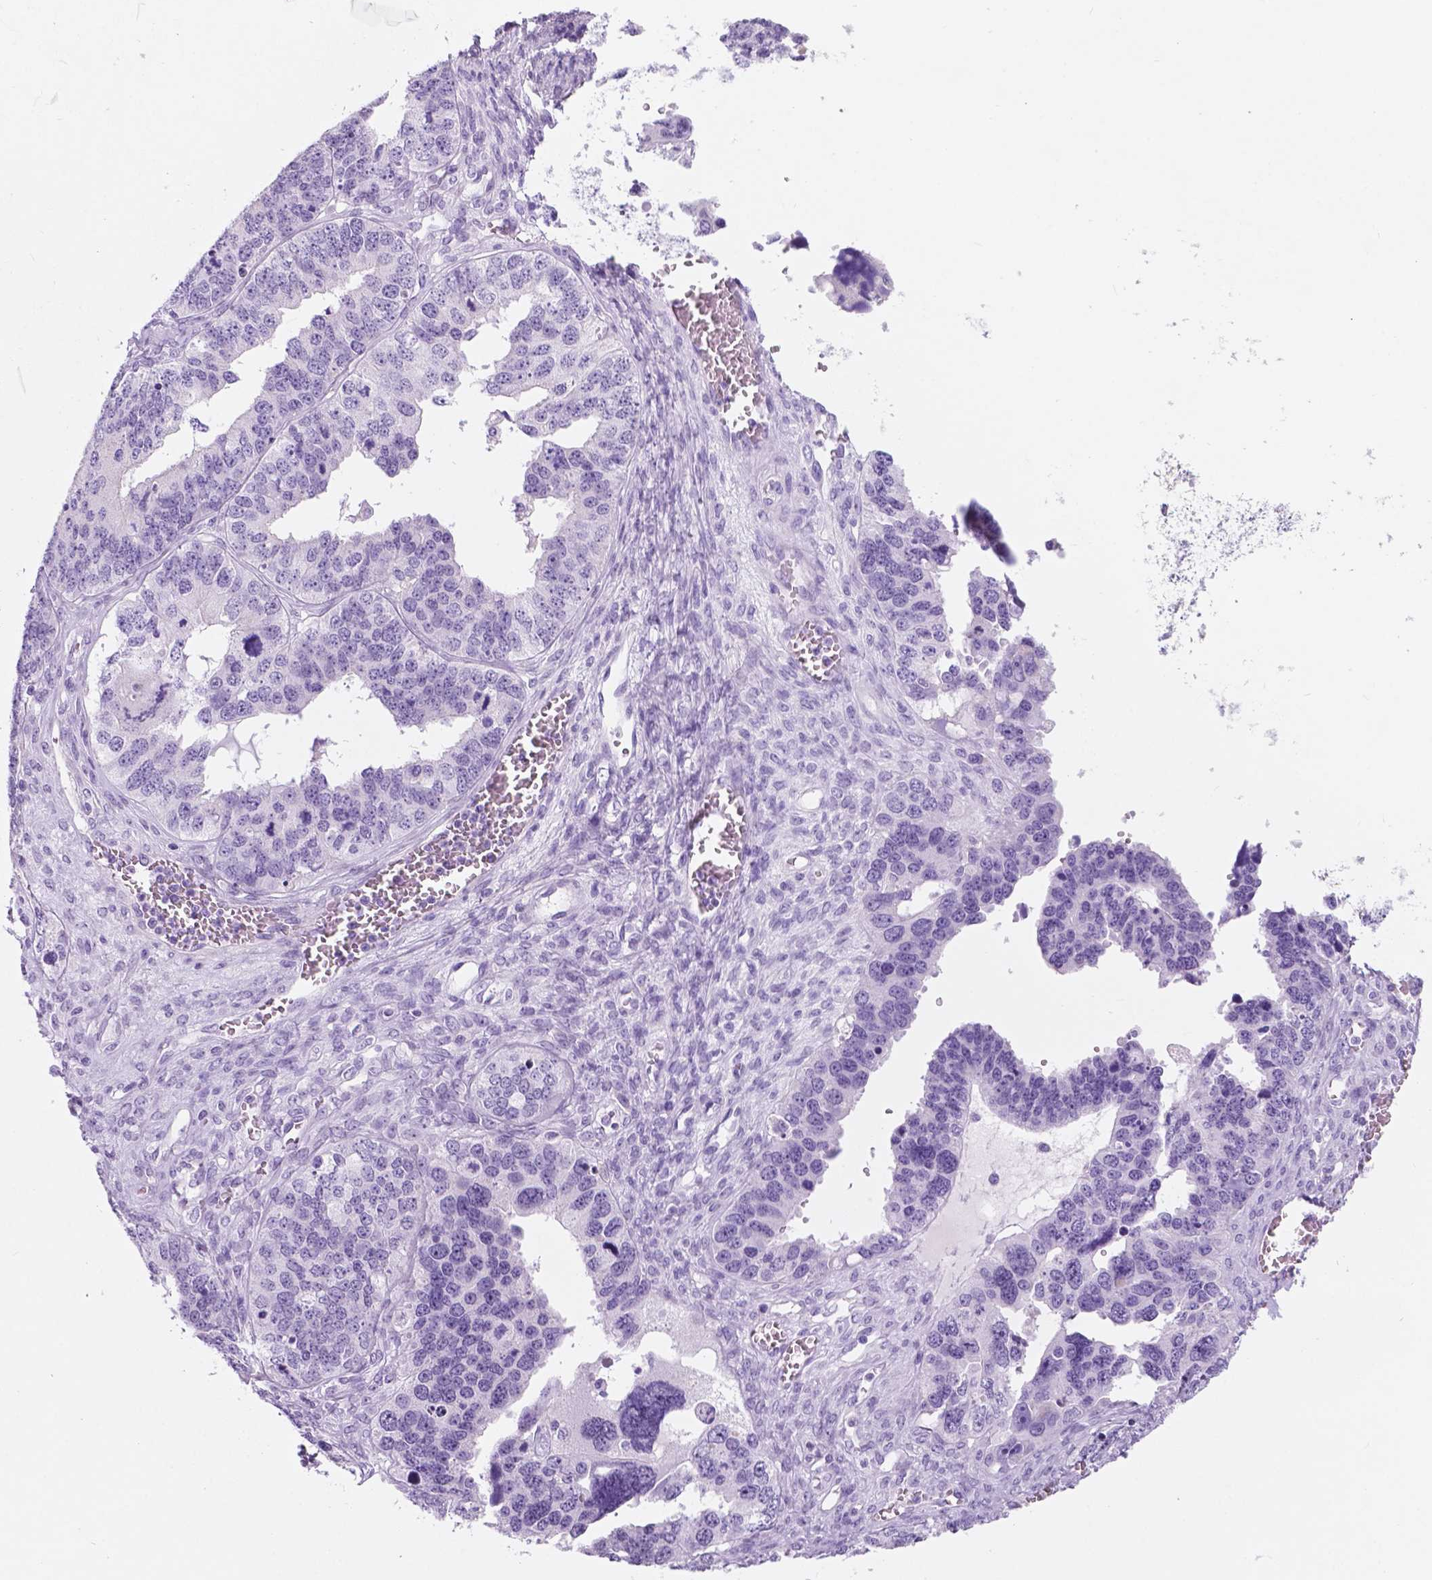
{"staining": {"intensity": "negative", "quantity": "none", "location": "none"}, "tissue": "ovarian cancer", "cell_type": "Tumor cells", "image_type": "cancer", "snomed": [{"axis": "morphology", "description": "Cystadenocarcinoma, serous, NOS"}, {"axis": "topography", "description": "Ovary"}], "caption": "High power microscopy histopathology image of an immunohistochemistry photomicrograph of ovarian cancer (serous cystadenocarcinoma), revealing no significant staining in tumor cells.", "gene": "CUZD1", "patient": {"sex": "female", "age": 76}}